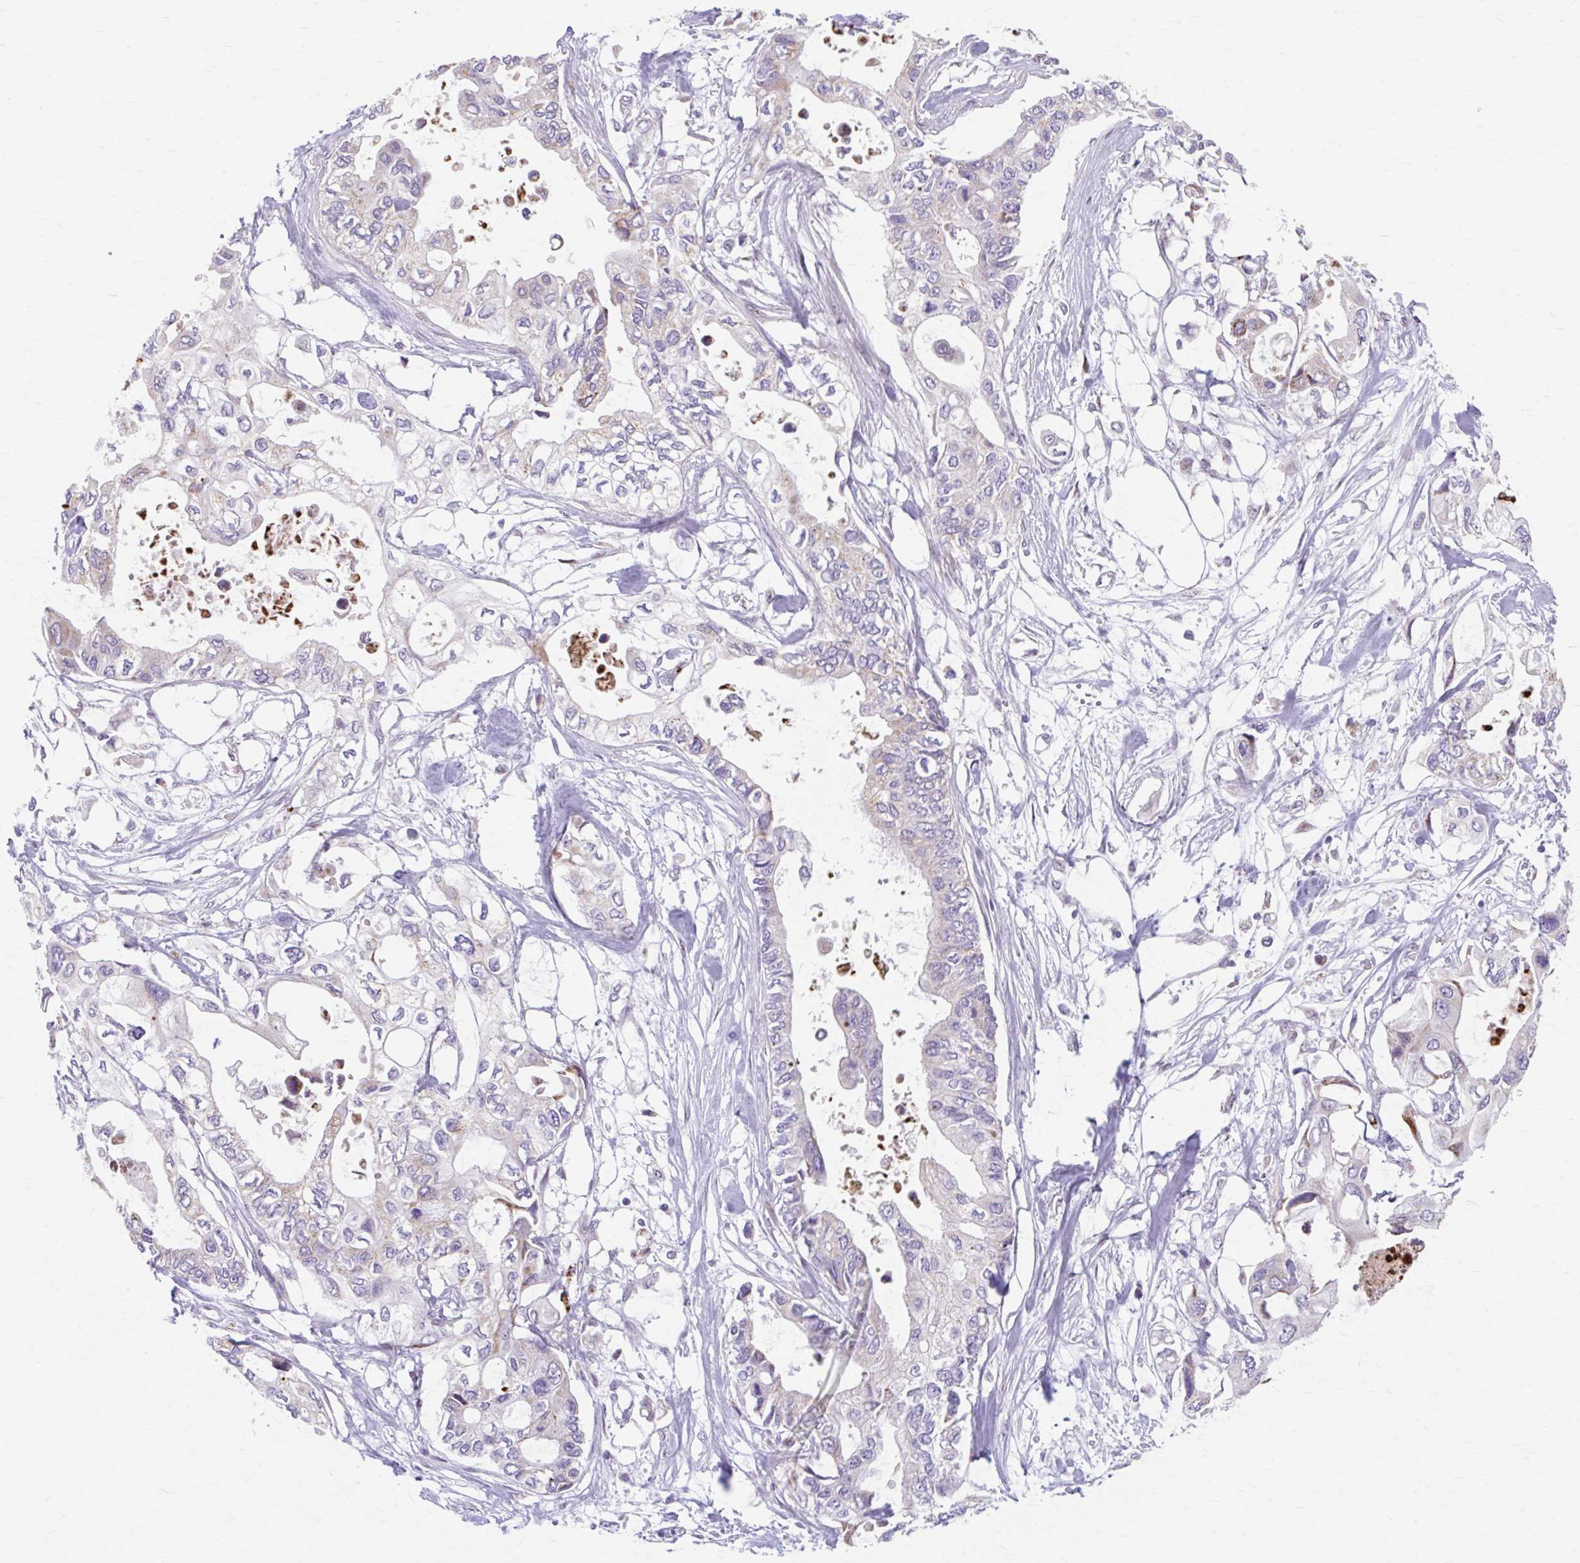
{"staining": {"intensity": "weak", "quantity": "<25%", "location": "cytoplasmic/membranous"}, "tissue": "pancreatic cancer", "cell_type": "Tumor cells", "image_type": "cancer", "snomed": [{"axis": "morphology", "description": "Adenocarcinoma, NOS"}, {"axis": "topography", "description": "Pancreas"}], "caption": "Immunohistochemical staining of human pancreatic cancer reveals no significant staining in tumor cells.", "gene": "BEAN1", "patient": {"sex": "female", "age": 63}}